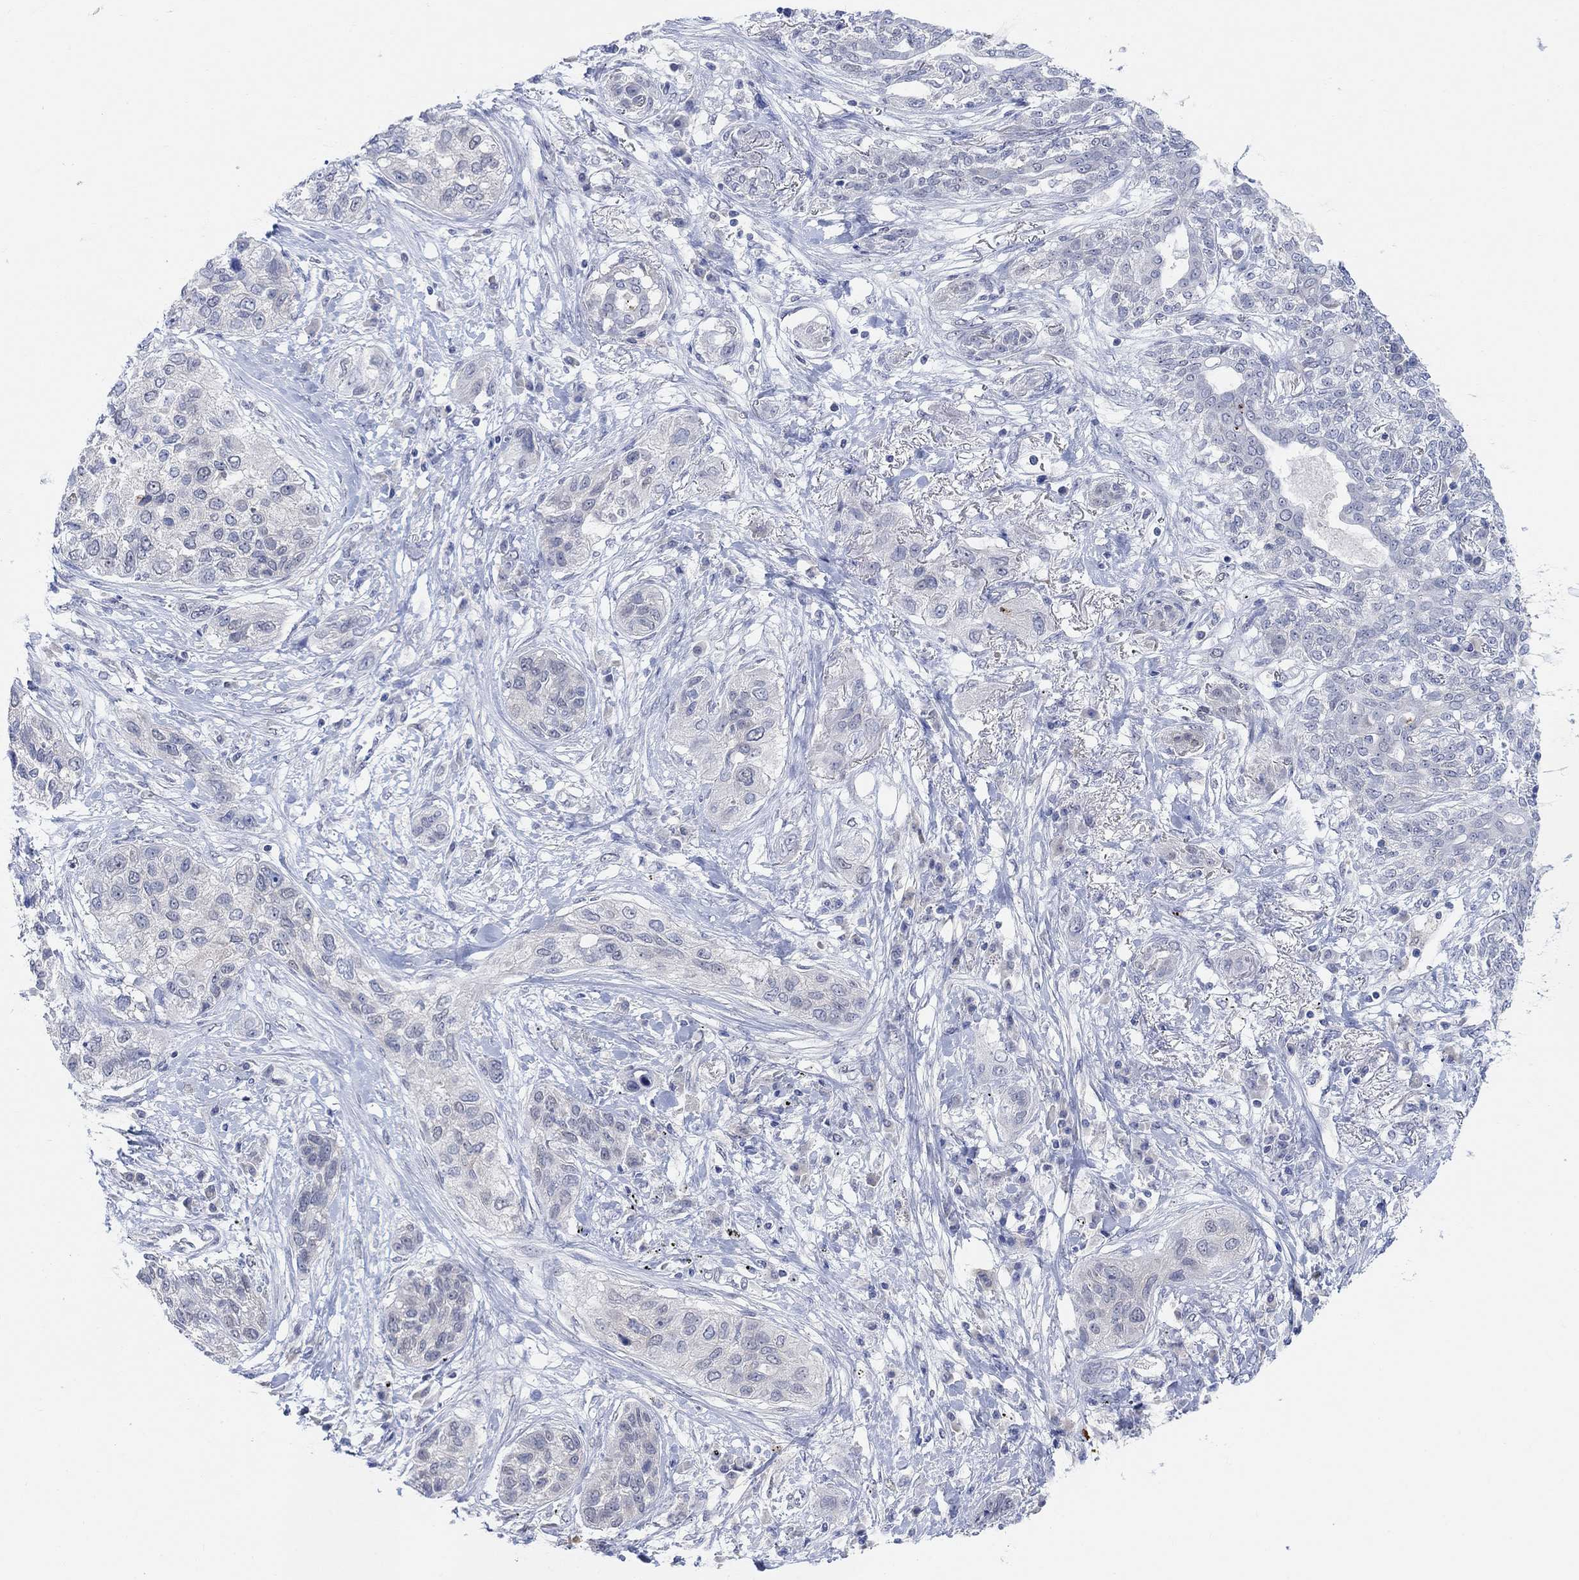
{"staining": {"intensity": "negative", "quantity": "none", "location": "none"}, "tissue": "lung cancer", "cell_type": "Tumor cells", "image_type": "cancer", "snomed": [{"axis": "morphology", "description": "Squamous cell carcinoma, NOS"}, {"axis": "topography", "description": "Lung"}], "caption": "This is a histopathology image of immunohistochemistry staining of squamous cell carcinoma (lung), which shows no staining in tumor cells.", "gene": "RIMS1", "patient": {"sex": "female", "age": 70}}